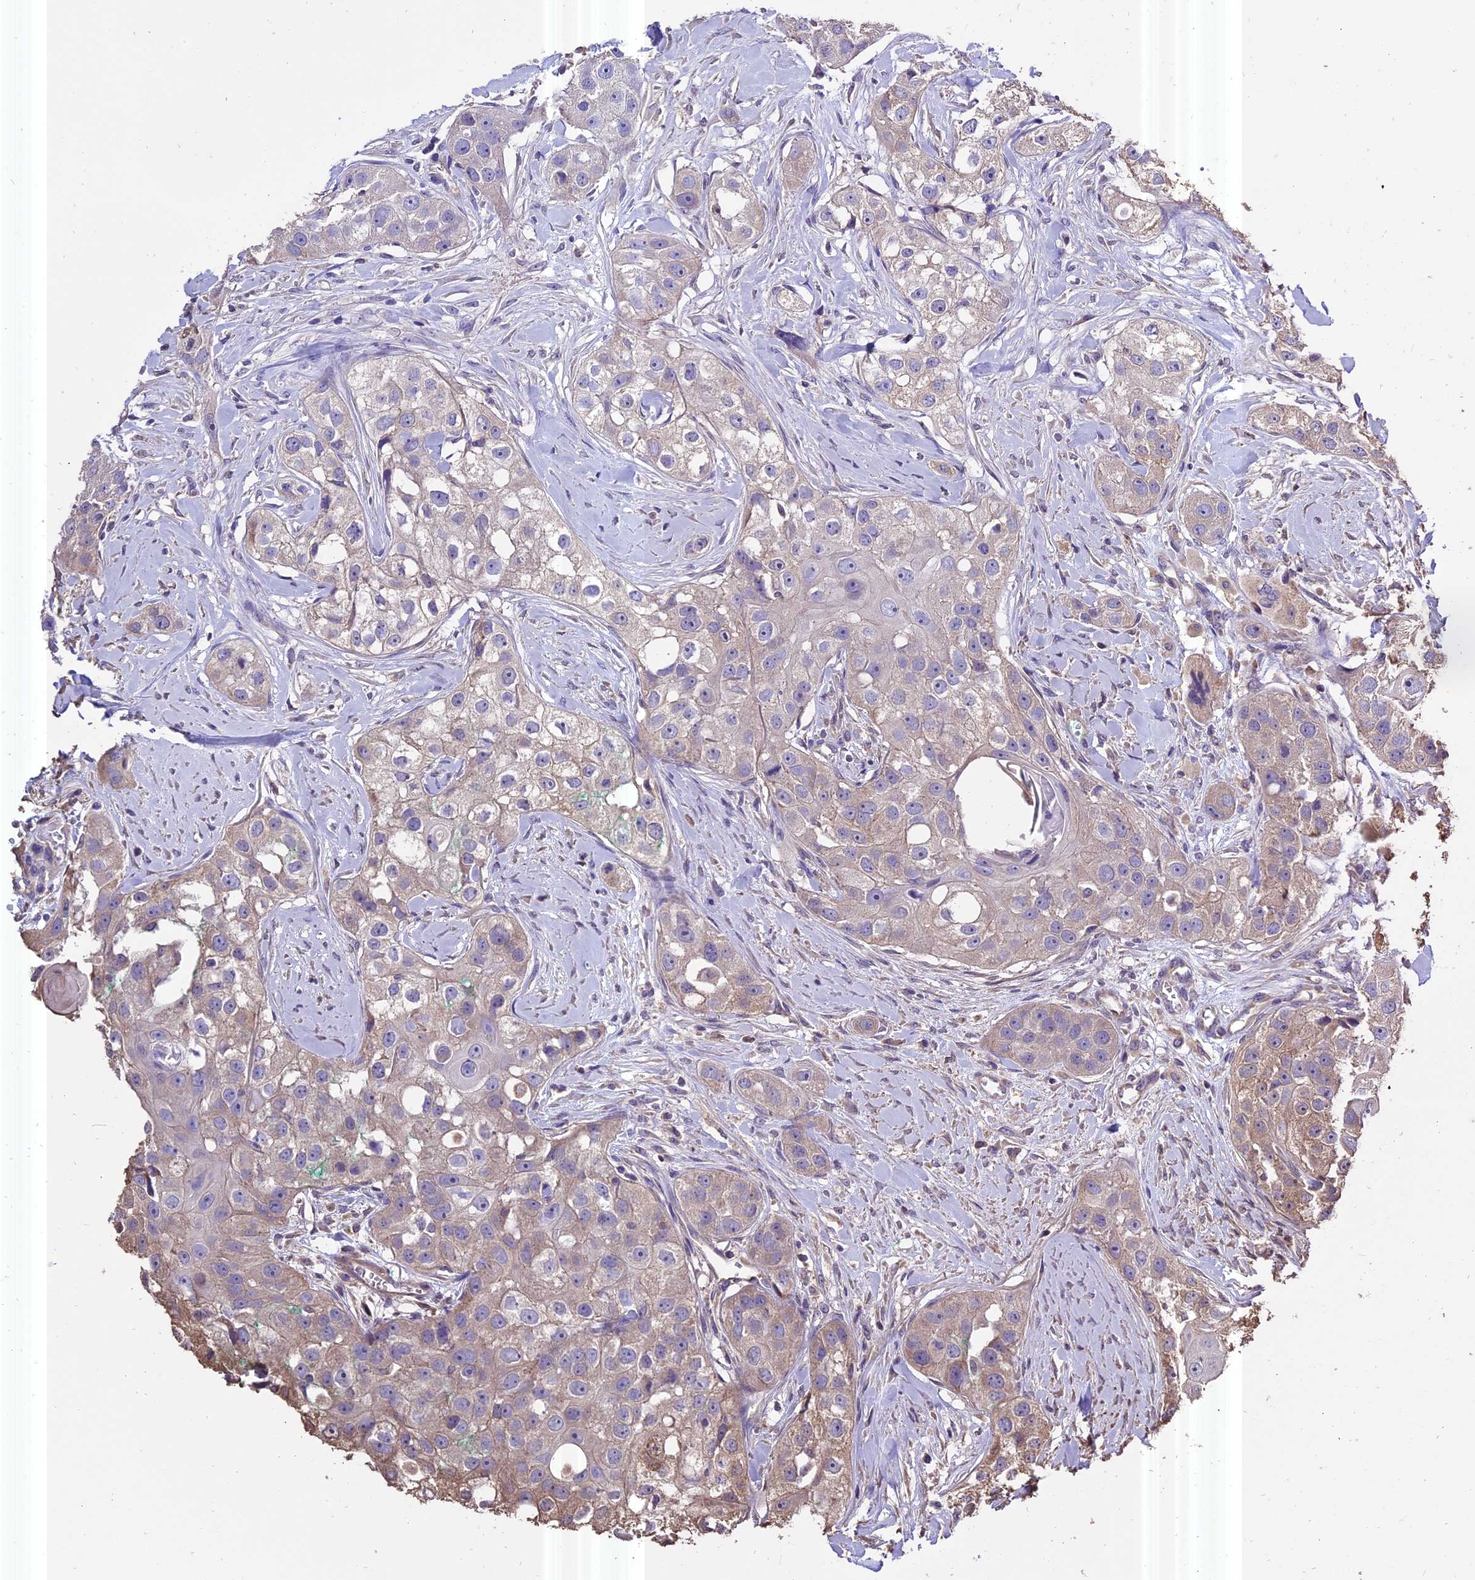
{"staining": {"intensity": "negative", "quantity": "none", "location": "none"}, "tissue": "head and neck cancer", "cell_type": "Tumor cells", "image_type": "cancer", "snomed": [{"axis": "morphology", "description": "Normal tissue, NOS"}, {"axis": "morphology", "description": "Squamous cell carcinoma, NOS"}, {"axis": "topography", "description": "Skeletal muscle"}, {"axis": "topography", "description": "Head-Neck"}], "caption": "There is no significant expression in tumor cells of head and neck cancer.", "gene": "PGPEP1L", "patient": {"sex": "male", "age": 51}}